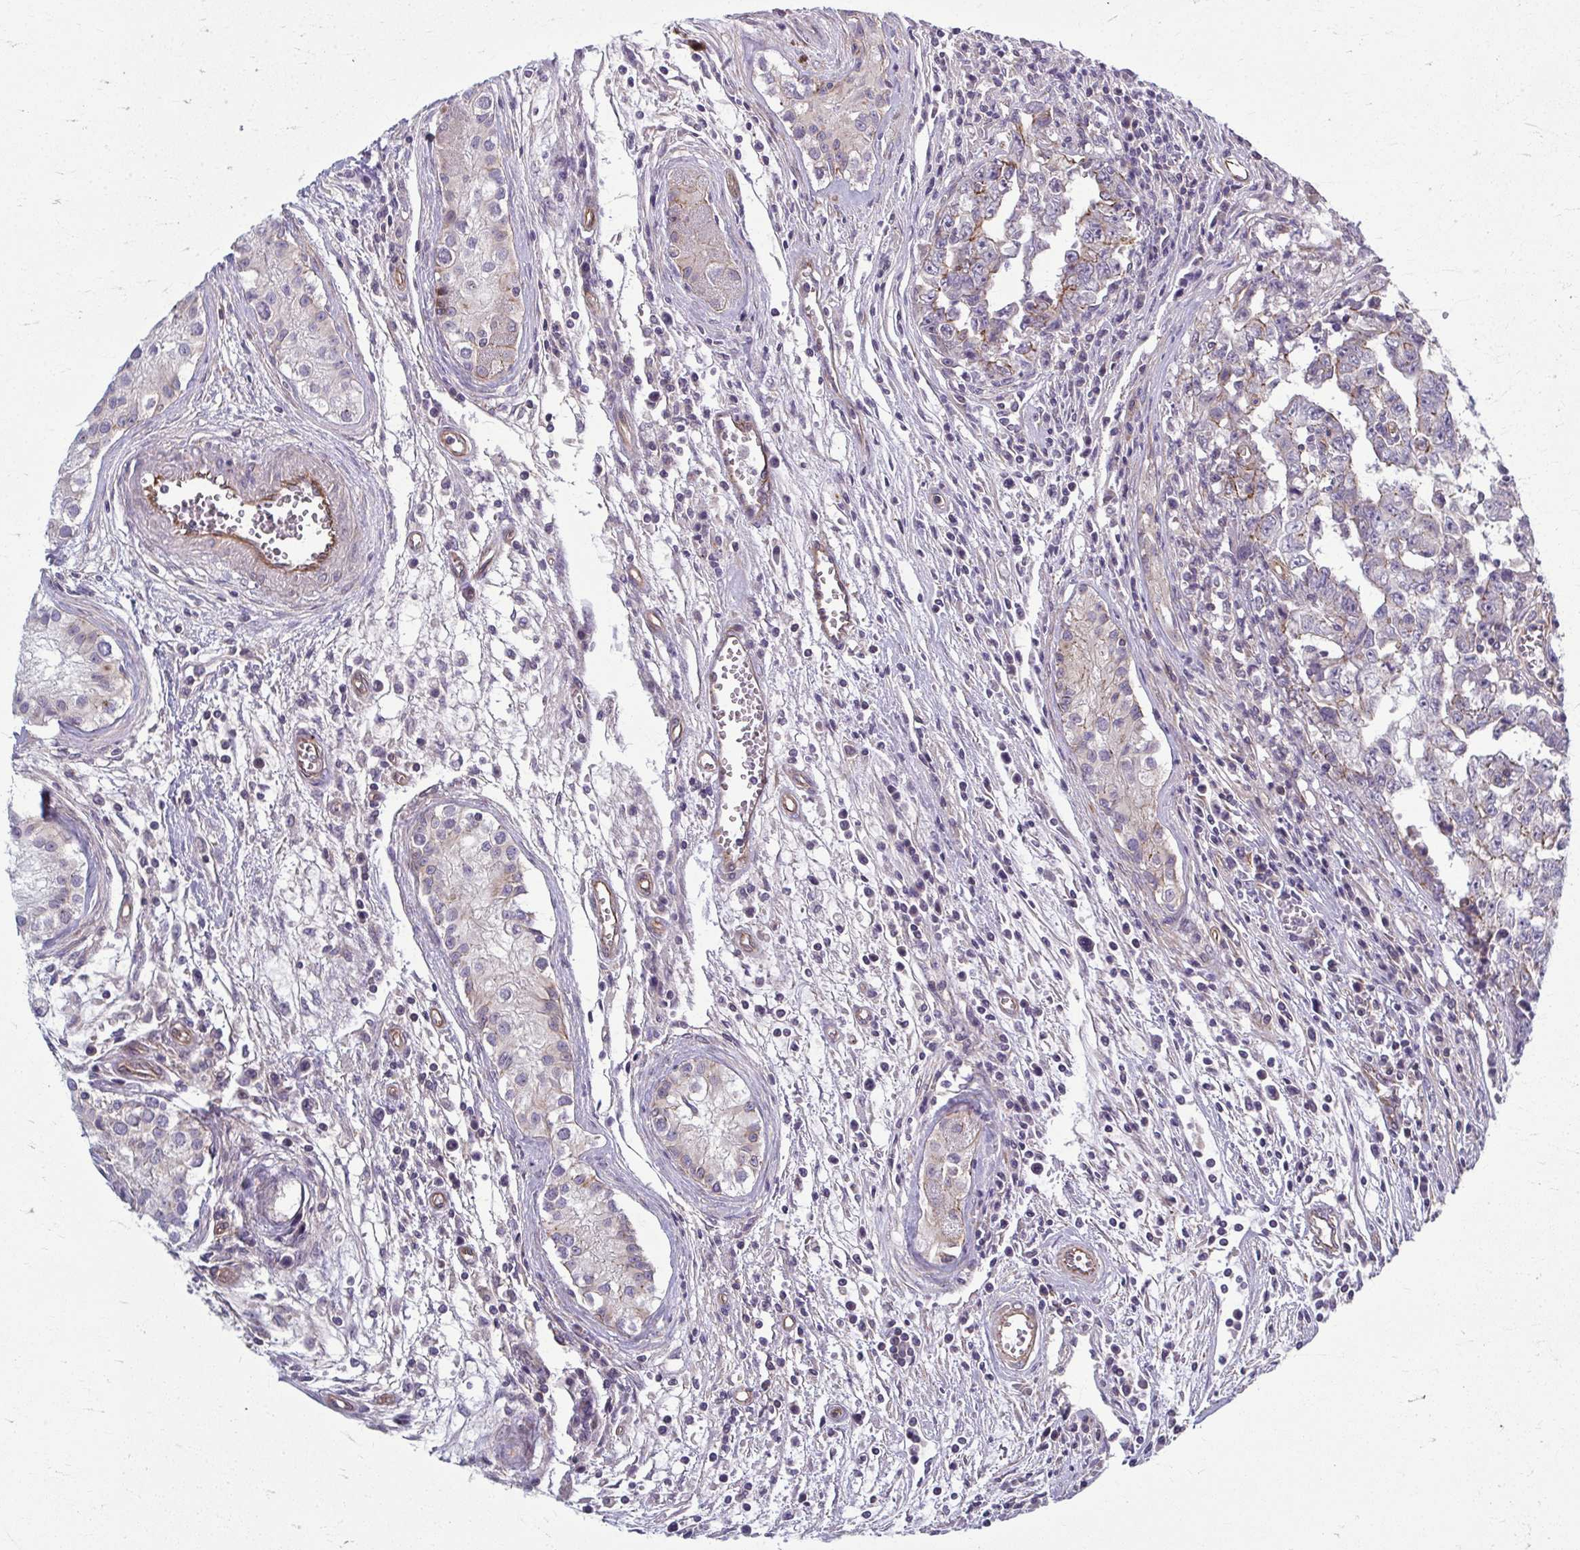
{"staining": {"intensity": "weak", "quantity": "<25%", "location": "cytoplasmic/membranous"}, "tissue": "testis cancer", "cell_type": "Tumor cells", "image_type": "cancer", "snomed": [{"axis": "morphology", "description": "Carcinoma, Embryonal, NOS"}, {"axis": "topography", "description": "Testis"}], "caption": "Immunohistochemical staining of embryonal carcinoma (testis) displays no significant positivity in tumor cells.", "gene": "EID2B", "patient": {"sex": "male", "age": 24}}